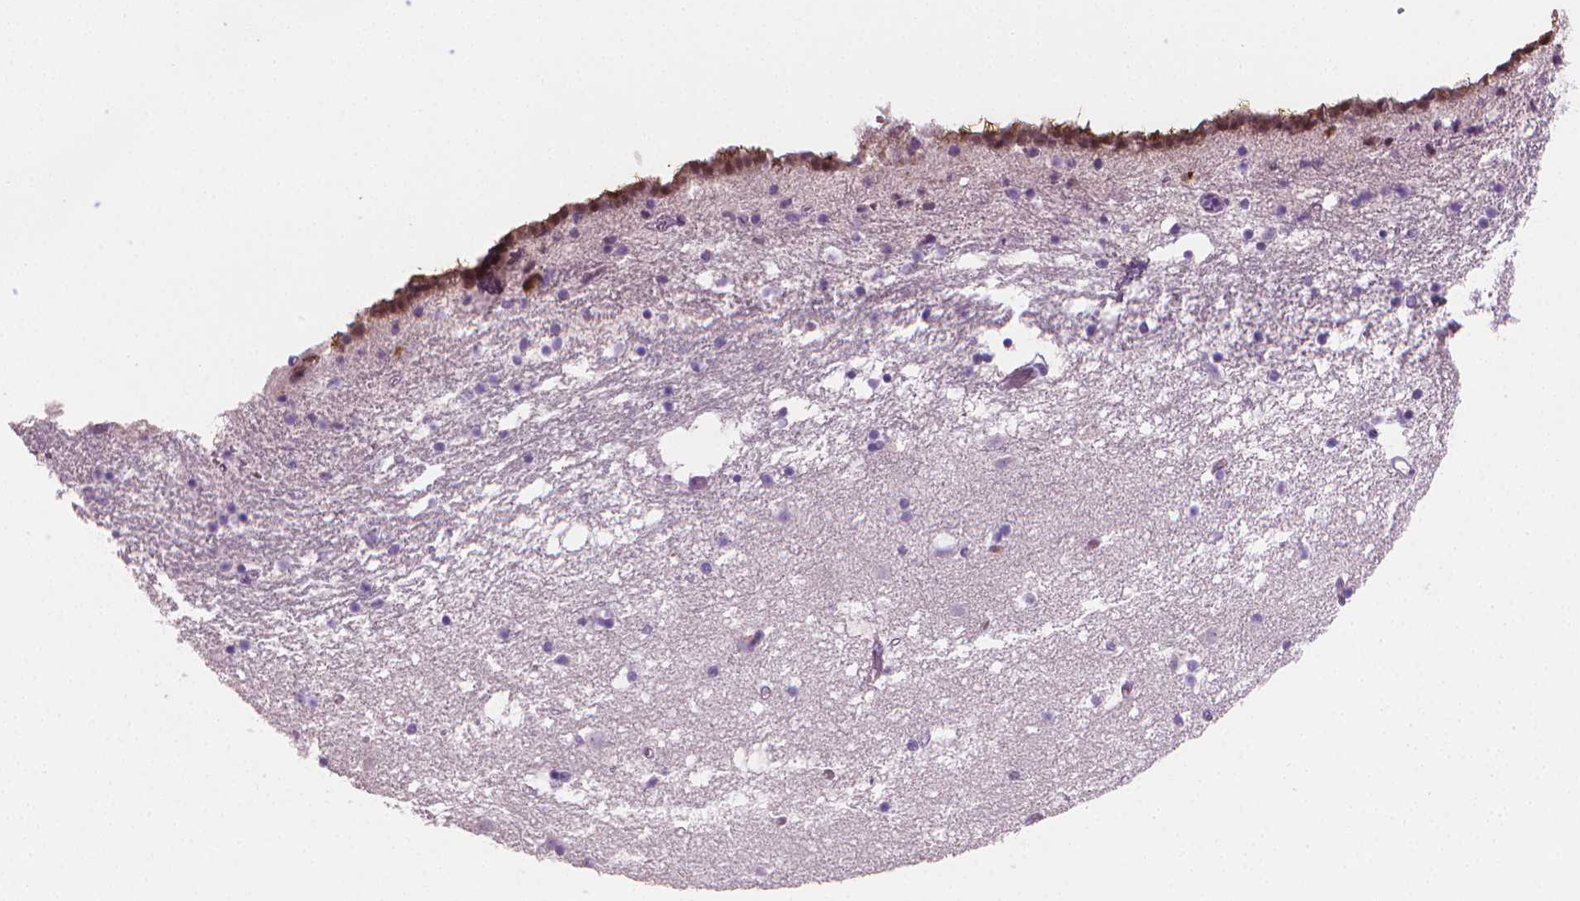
{"staining": {"intensity": "negative", "quantity": "none", "location": "none"}, "tissue": "caudate", "cell_type": "Glial cells", "image_type": "normal", "snomed": [{"axis": "morphology", "description": "Normal tissue, NOS"}, {"axis": "topography", "description": "Lateral ventricle wall"}], "caption": "IHC of unremarkable human caudate displays no expression in glial cells. (IHC, brightfield microscopy, high magnification).", "gene": "CLXN", "patient": {"sex": "female", "age": 42}}